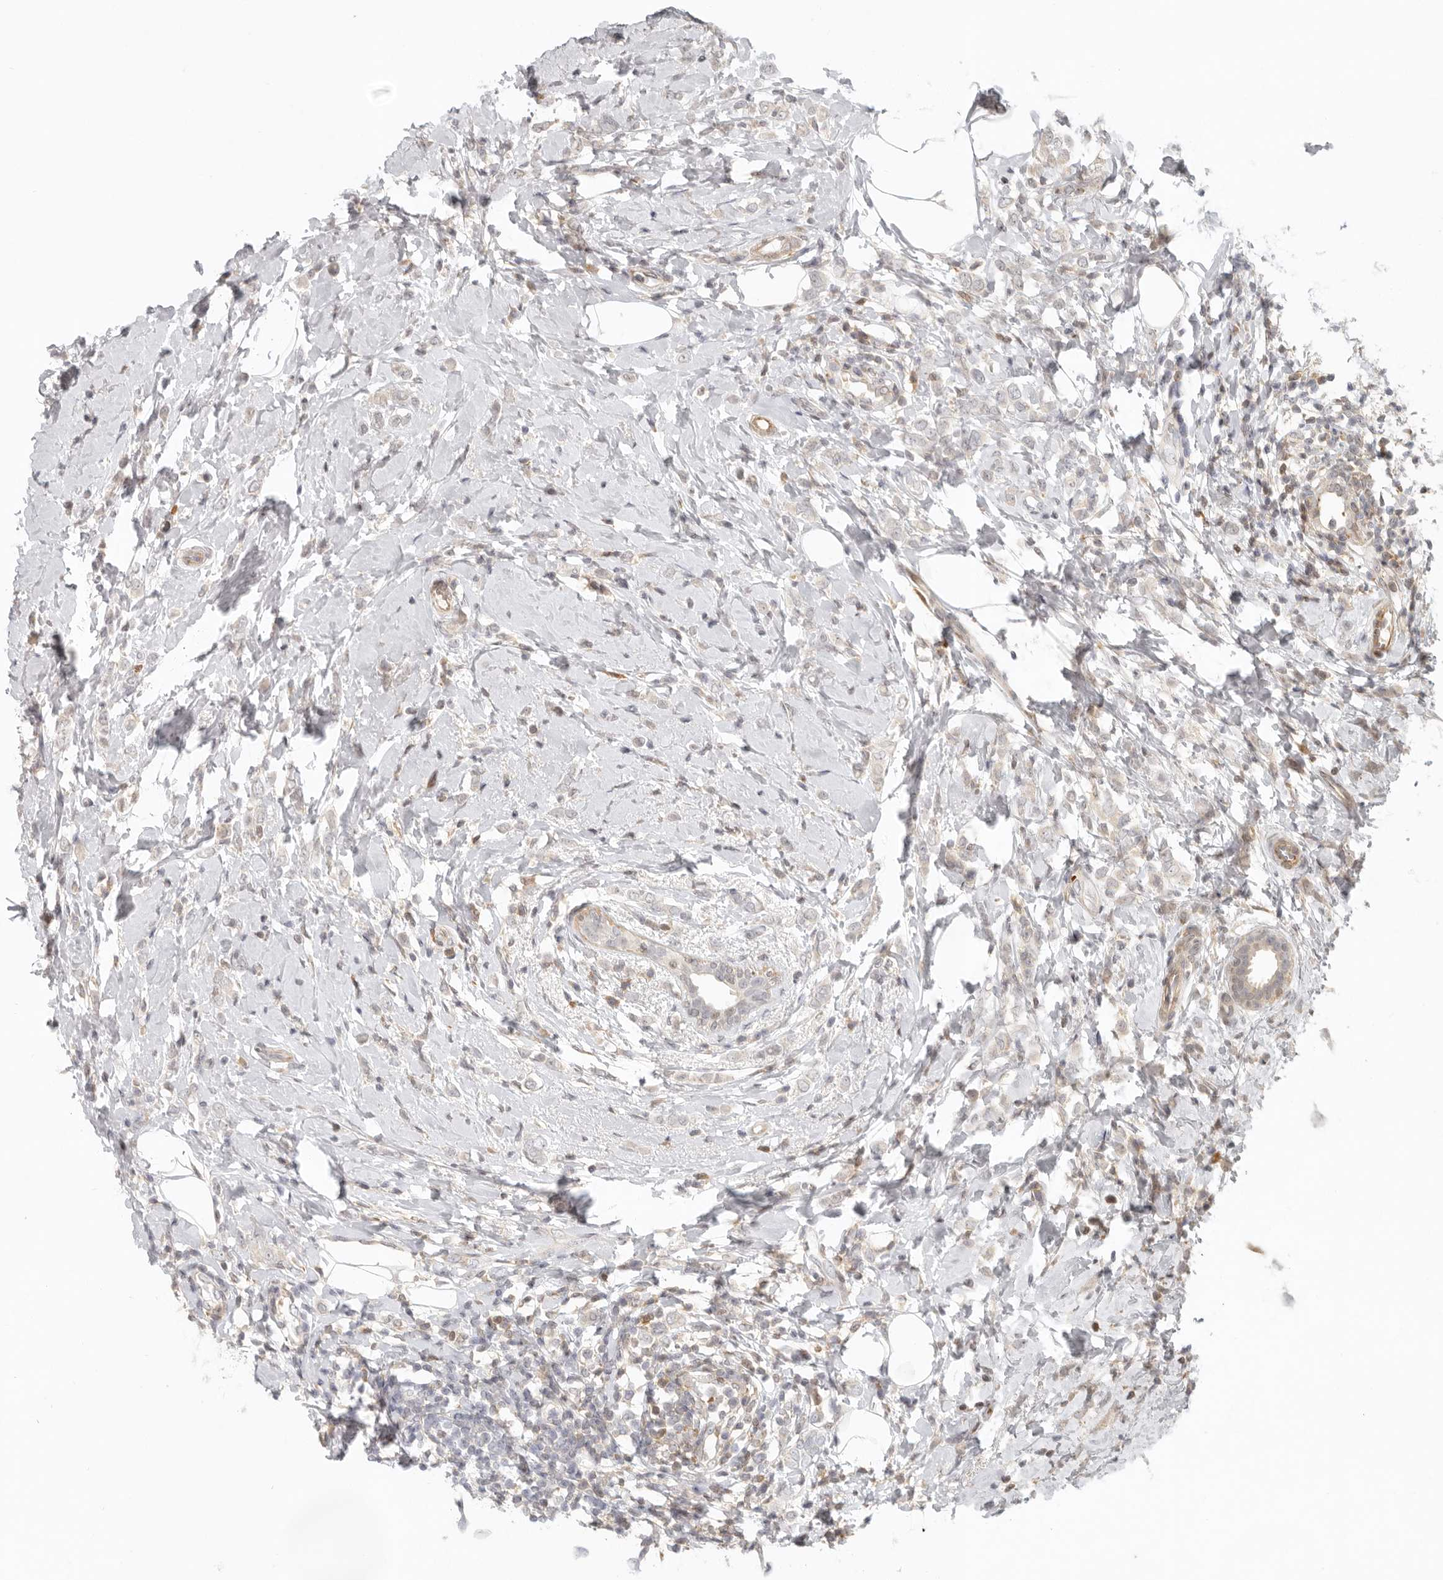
{"staining": {"intensity": "negative", "quantity": "none", "location": "none"}, "tissue": "breast cancer", "cell_type": "Tumor cells", "image_type": "cancer", "snomed": [{"axis": "morphology", "description": "Lobular carcinoma"}, {"axis": "topography", "description": "Breast"}], "caption": "The image shows no staining of tumor cells in breast cancer.", "gene": "AHDC1", "patient": {"sex": "female", "age": 47}}